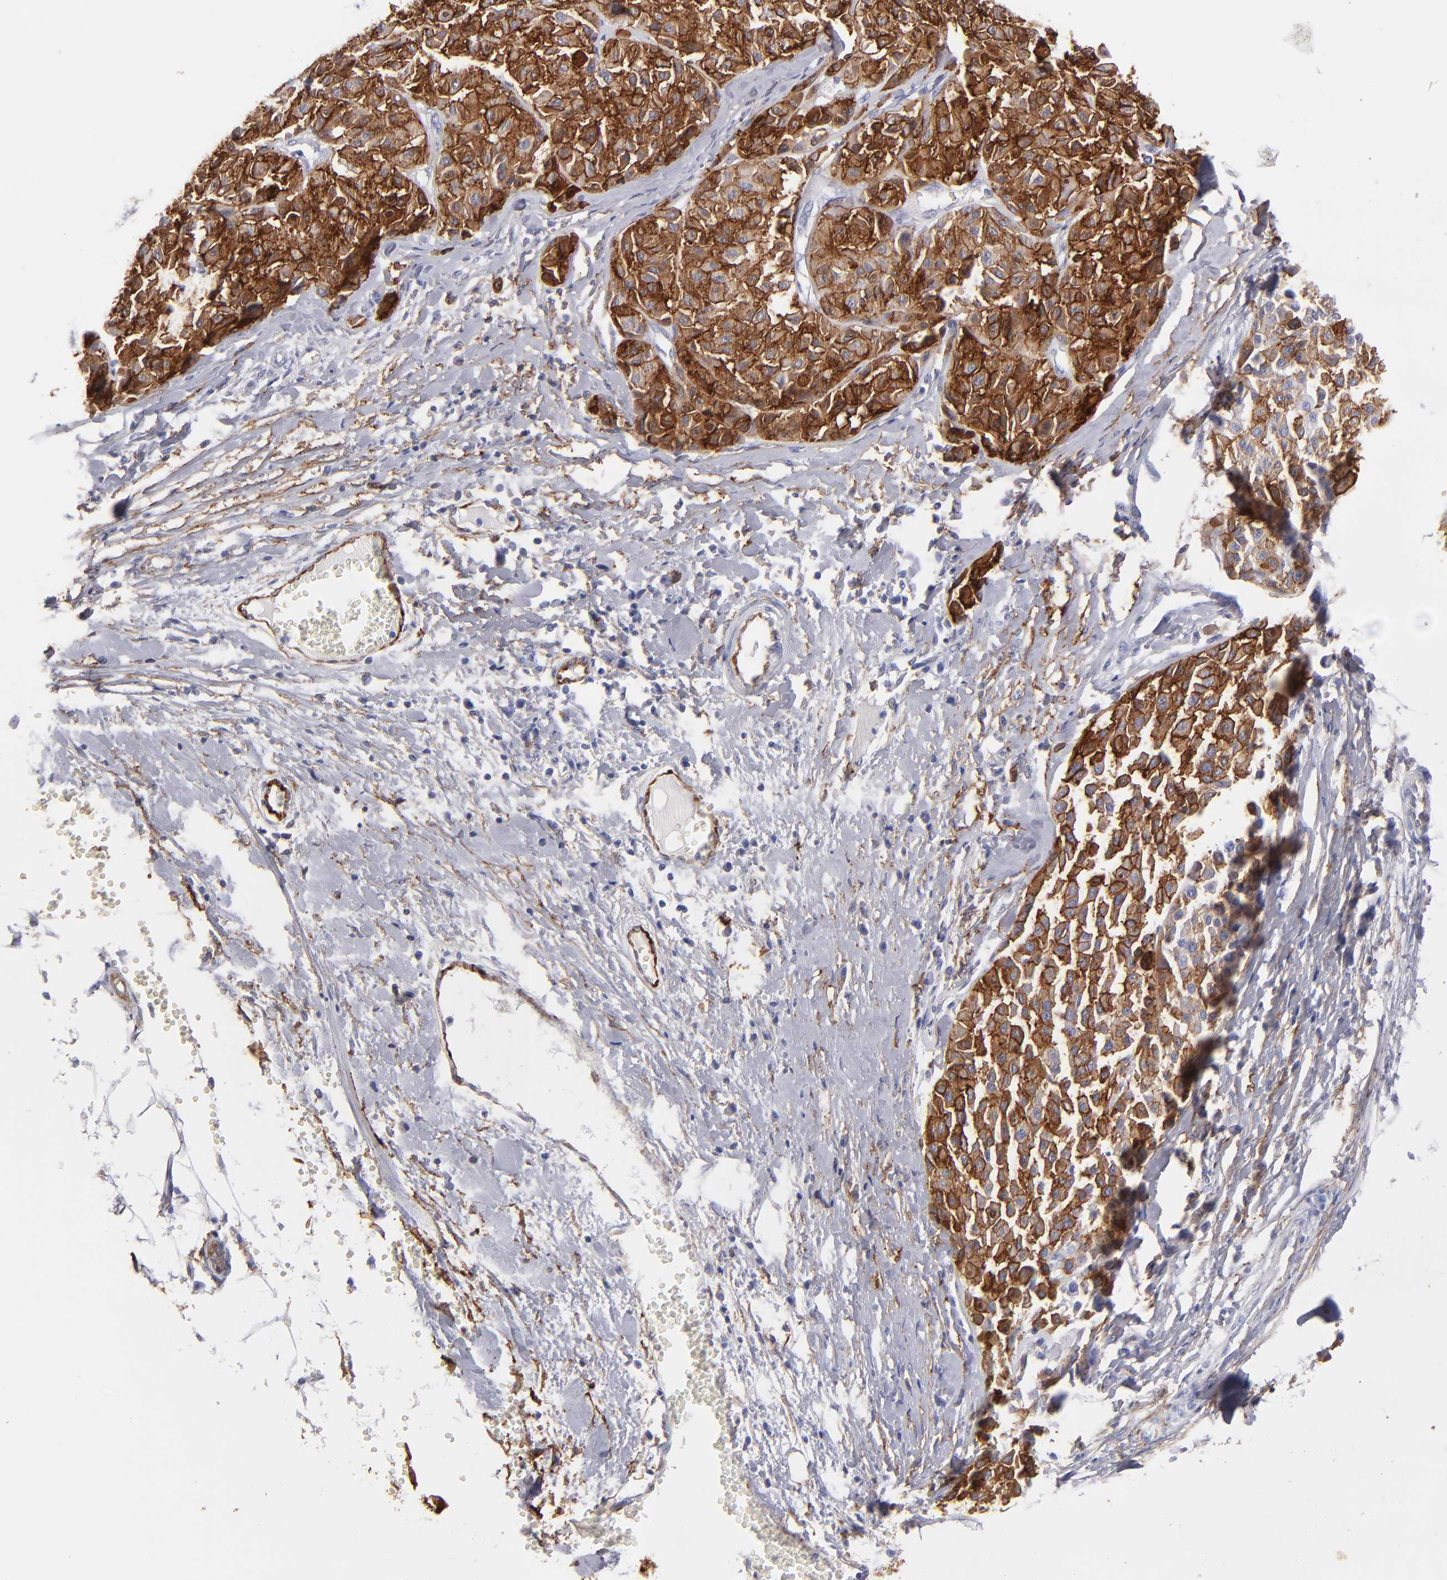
{"staining": {"intensity": "strong", "quantity": ">75%", "location": "cytoplasmic/membranous"}, "tissue": "melanoma", "cell_type": "Tumor cells", "image_type": "cancer", "snomed": [{"axis": "morphology", "description": "Malignant melanoma, Metastatic site"}, {"axis": "topography", "description": "Soft tissue"}], "caption": "Immunohistochemistry (IHC) staining of melanoma, which exhibits high levels of strong cytoplasmic/membranous expression in about >75% of tumor cells indicating strong cytoplasmic/membranous protein expression. The staining was performed using DAB (brown) for protein detection and nuclei were counterstained in hematoxylin (blue).", "gene": "AHNAK2", "patient": {"sex": "male", "age": 41}}